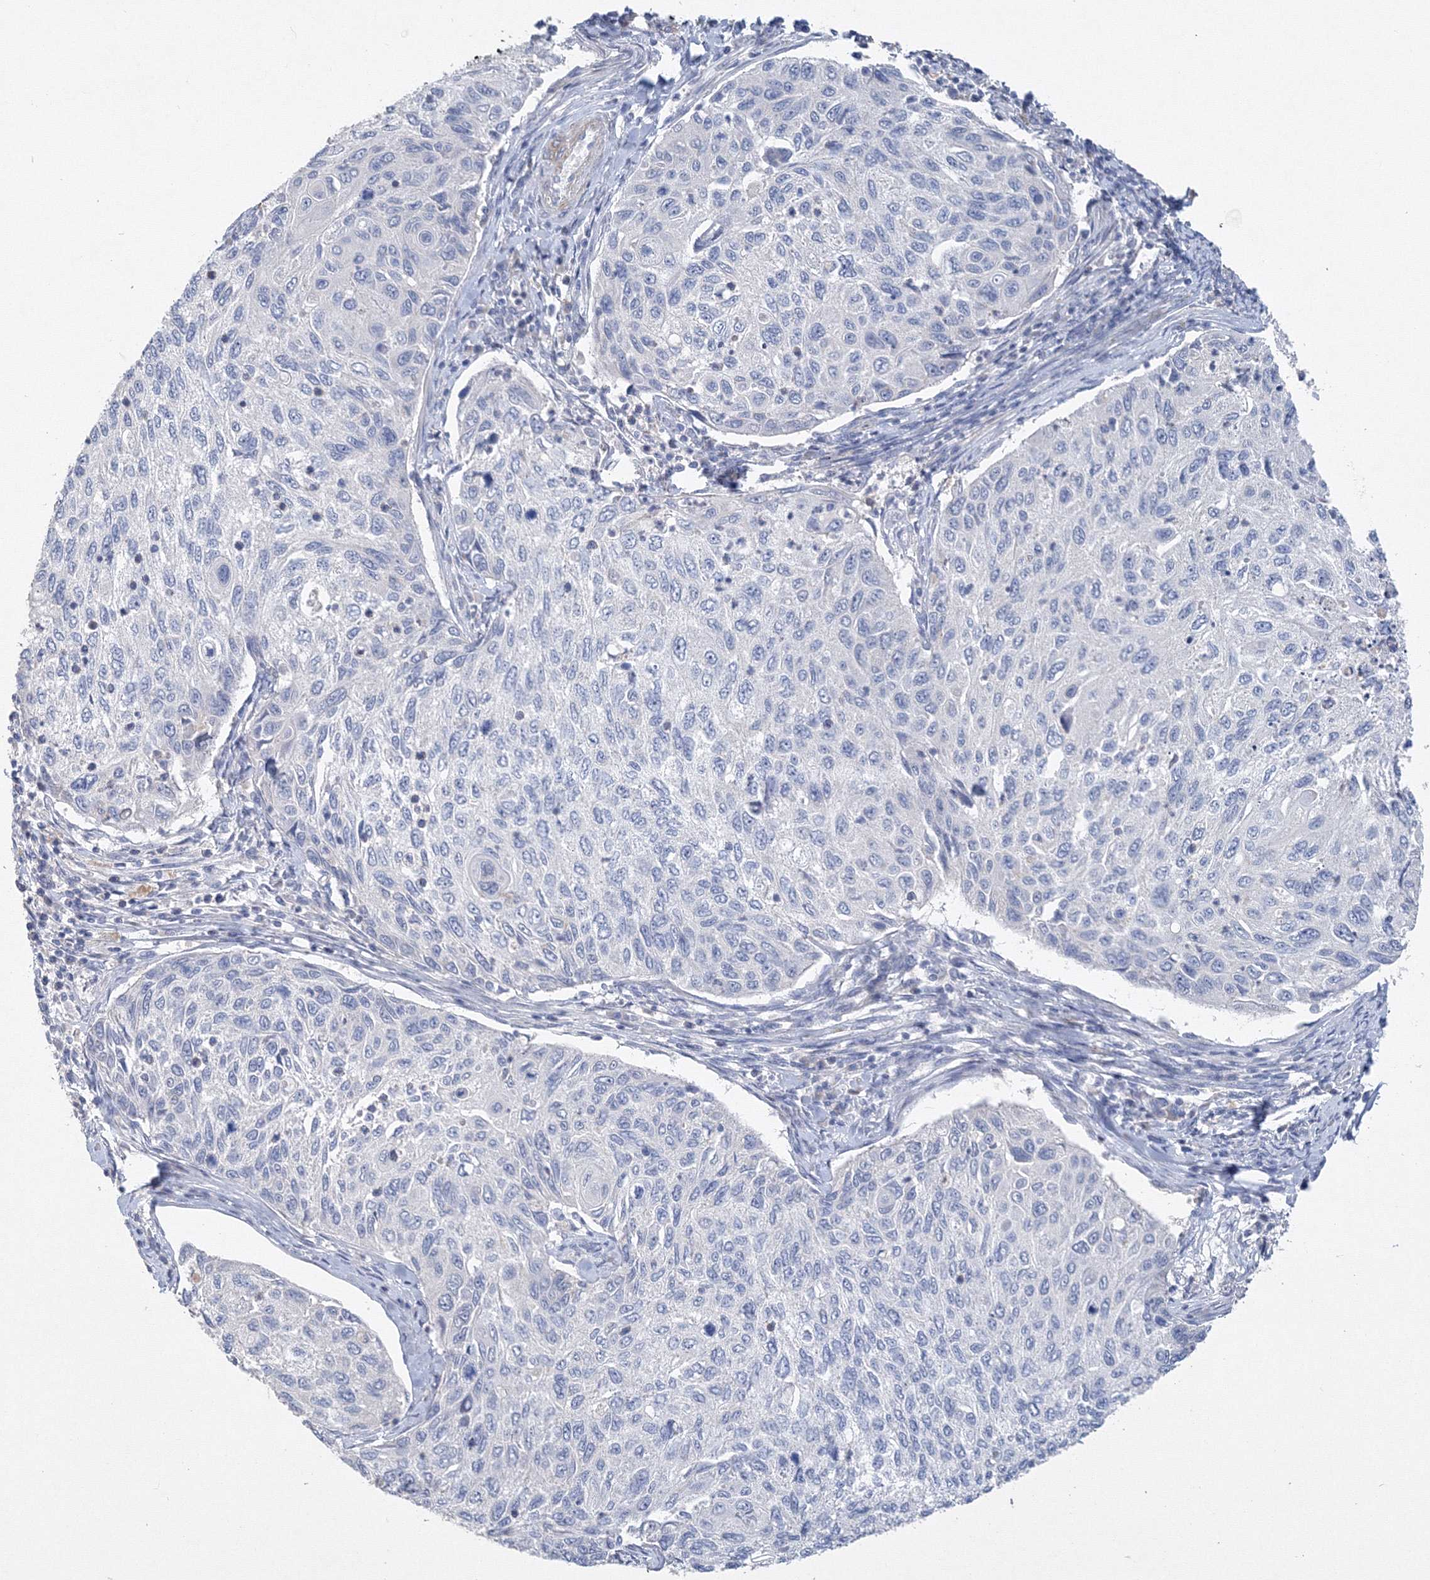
{"staining": {"intensity": "negative", "quantity": "none", "location": "none"}, "tissue": "cervical cancer", "cell_type": "Tumor cells", "image_type": "cancer", "snomed": [{"axis": "morphology", "description": "Squamous cell carcinoma, NOS"}, {"axis": "topography", "description": "Cervix"}], "caption": "The photomicrograph displays no significant expression in tumor cells of squamous cell carcinoma (cervical). Nuclei are stained in blue.", "gene": "OSBPL6", "patient": {"sex": "female", "age": 70}}